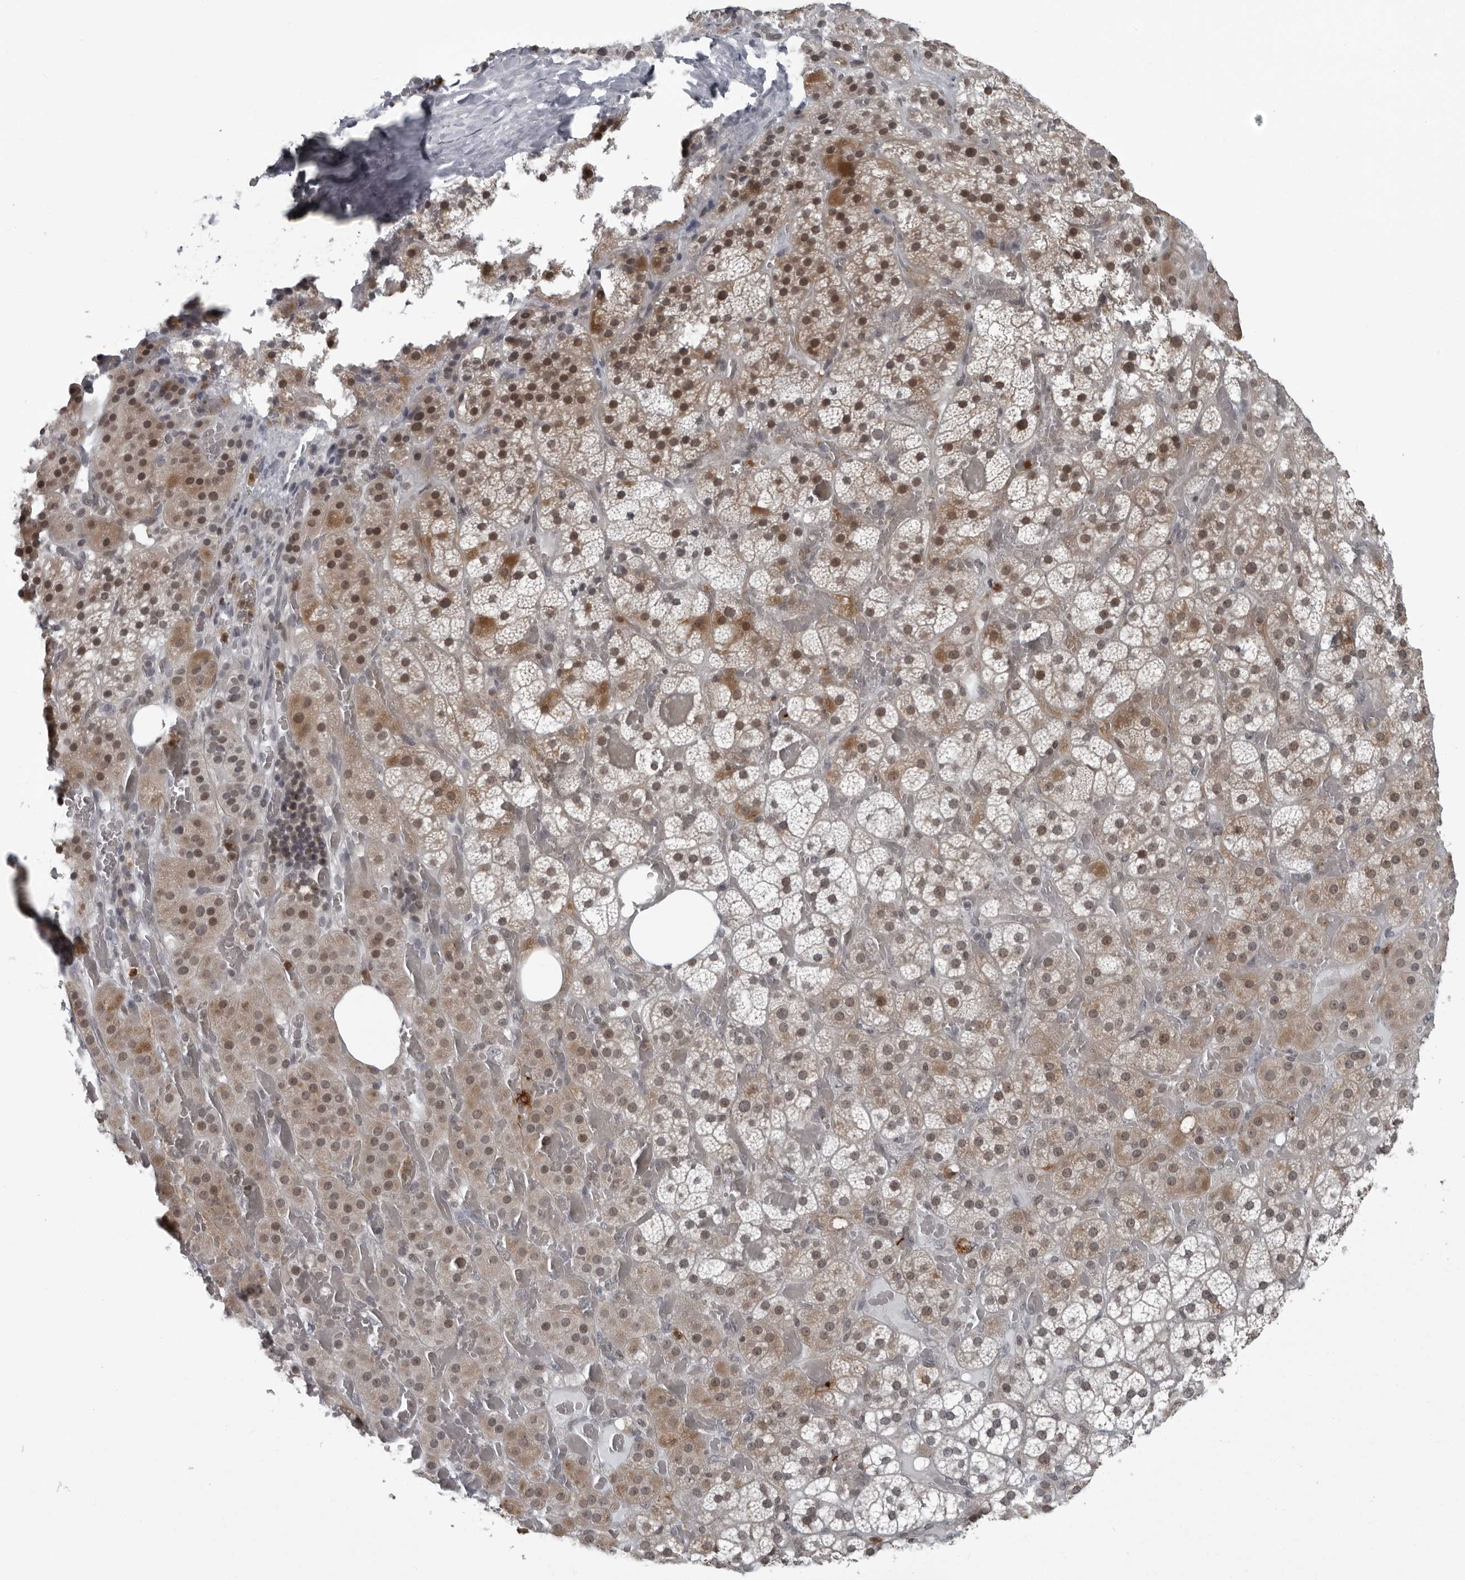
{"staining": {"intensity": "moderate", "quantity": "25%-75%", "location": "cytoplasmic/membranous,nuclear"}, "tissue": "adrenal gland", "cell_type": "Glandular cells", "image_type": "normal", "snomed": [{"axis": "morphology", "description": "Normal tissue, NOS"}, {"axis": "topography", "description": "Adrenal gland"}], "caption": "The immunohistochemical stain shows moderate cytoplasmic/membranous,nuclear staining in glandular cells of normal adrenal gland.", "gene": "RTCA", "patient": {"sex": "female", "age": 59}}